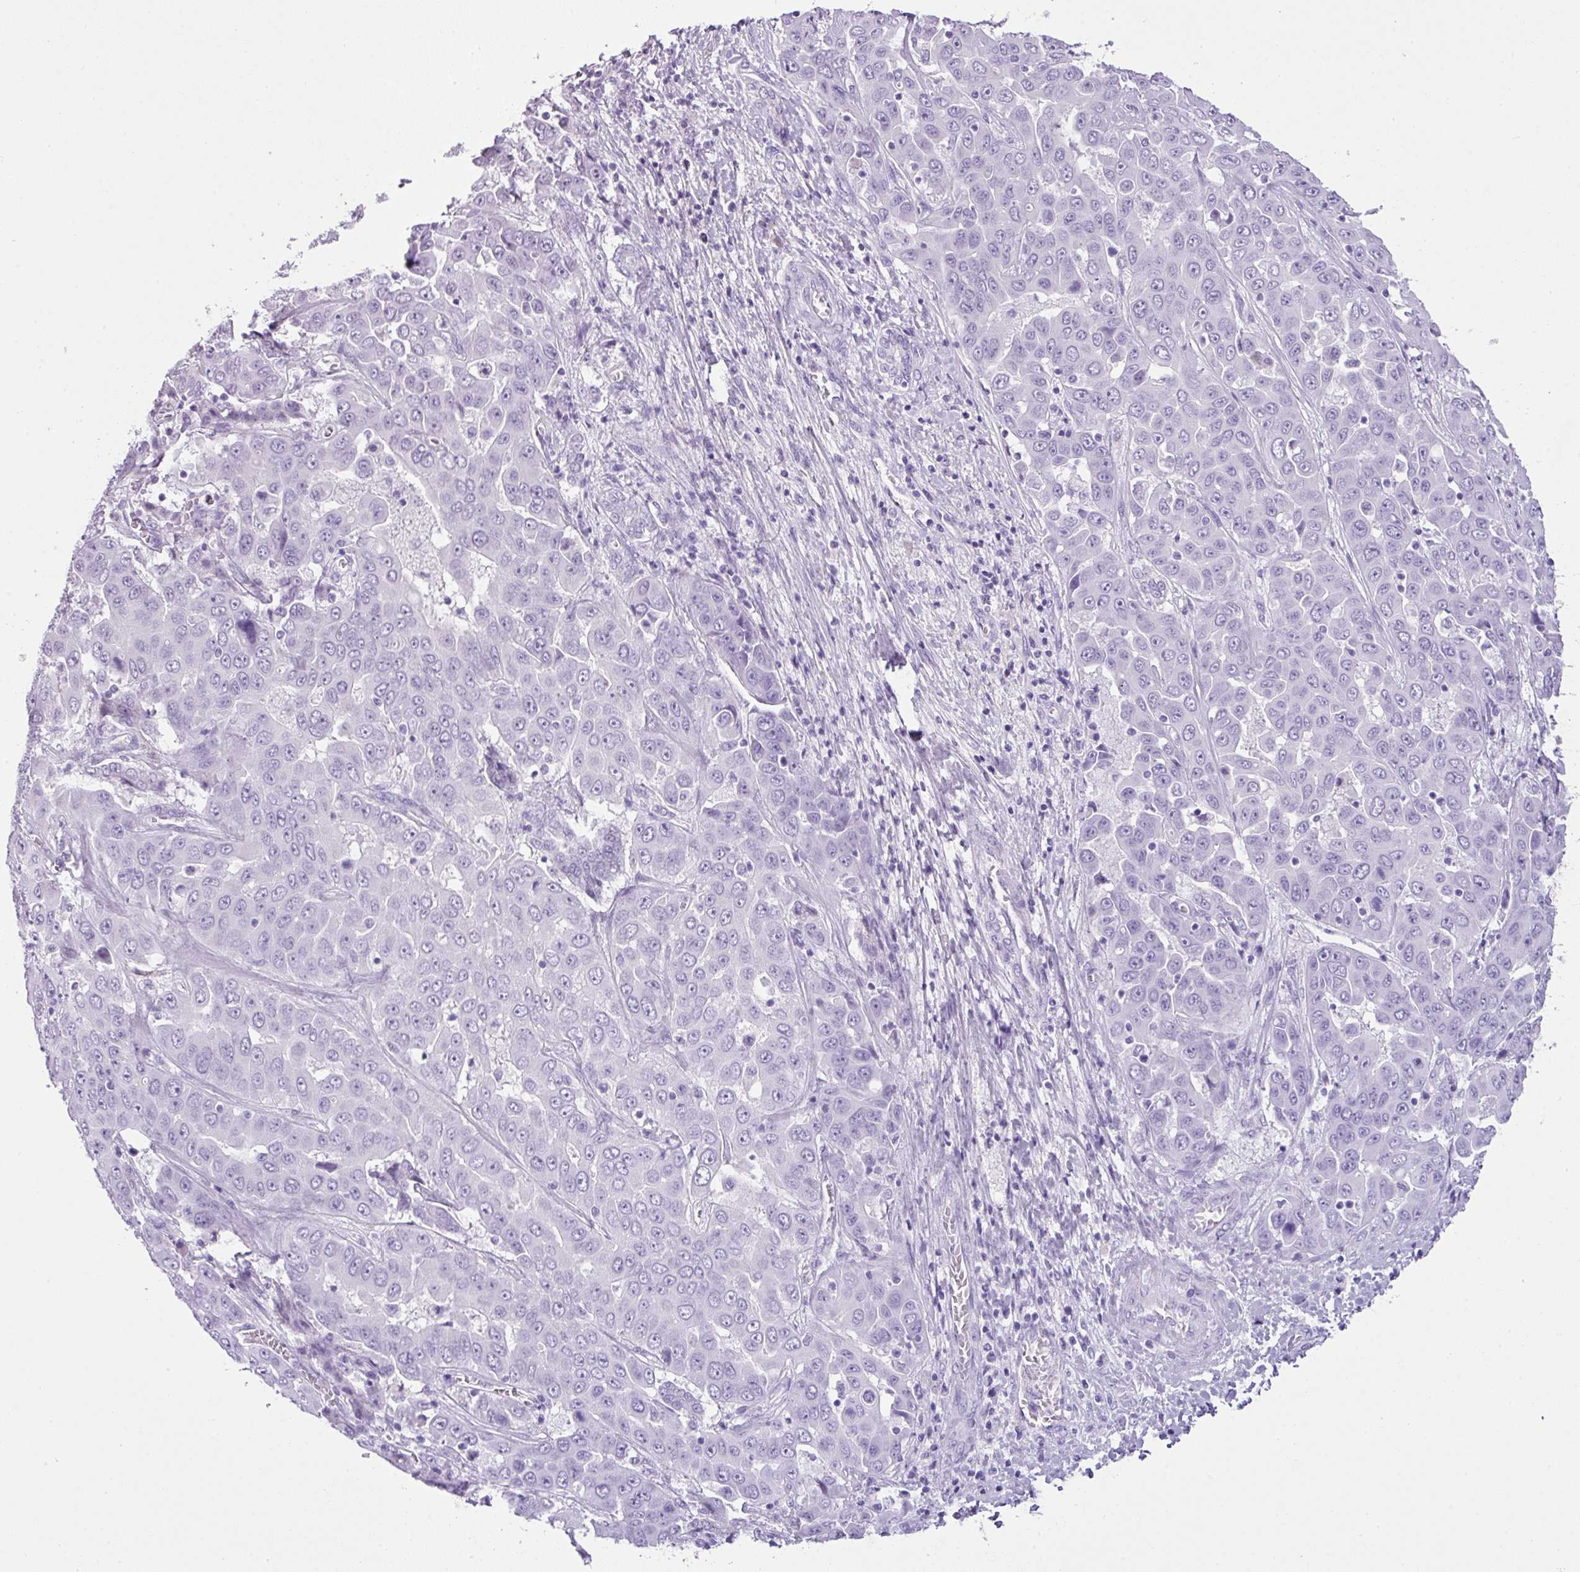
{"staining": {"intensity": "negative", "quantity": "none", "location": "none"}, "tissue": "liver cancer", "cell_type": "Tumor cells", "image_type": "cancer", "snomed": [{"axis": "morphology", "description": "Cholangiocarcinoma"}, {"axis": "topography", "description": "Liver"}], "caption": "DAB (3,3'-diaminobenzidine) immunohistochemical staining of liver cholangiocarcinoma exhibits no significant staining in tumor cells. (Immunohistochemistry (ihc), brightfield microscopy, high magnification).", "gene": "TNP1", "patient": {"sex": "female", "age": 52}}